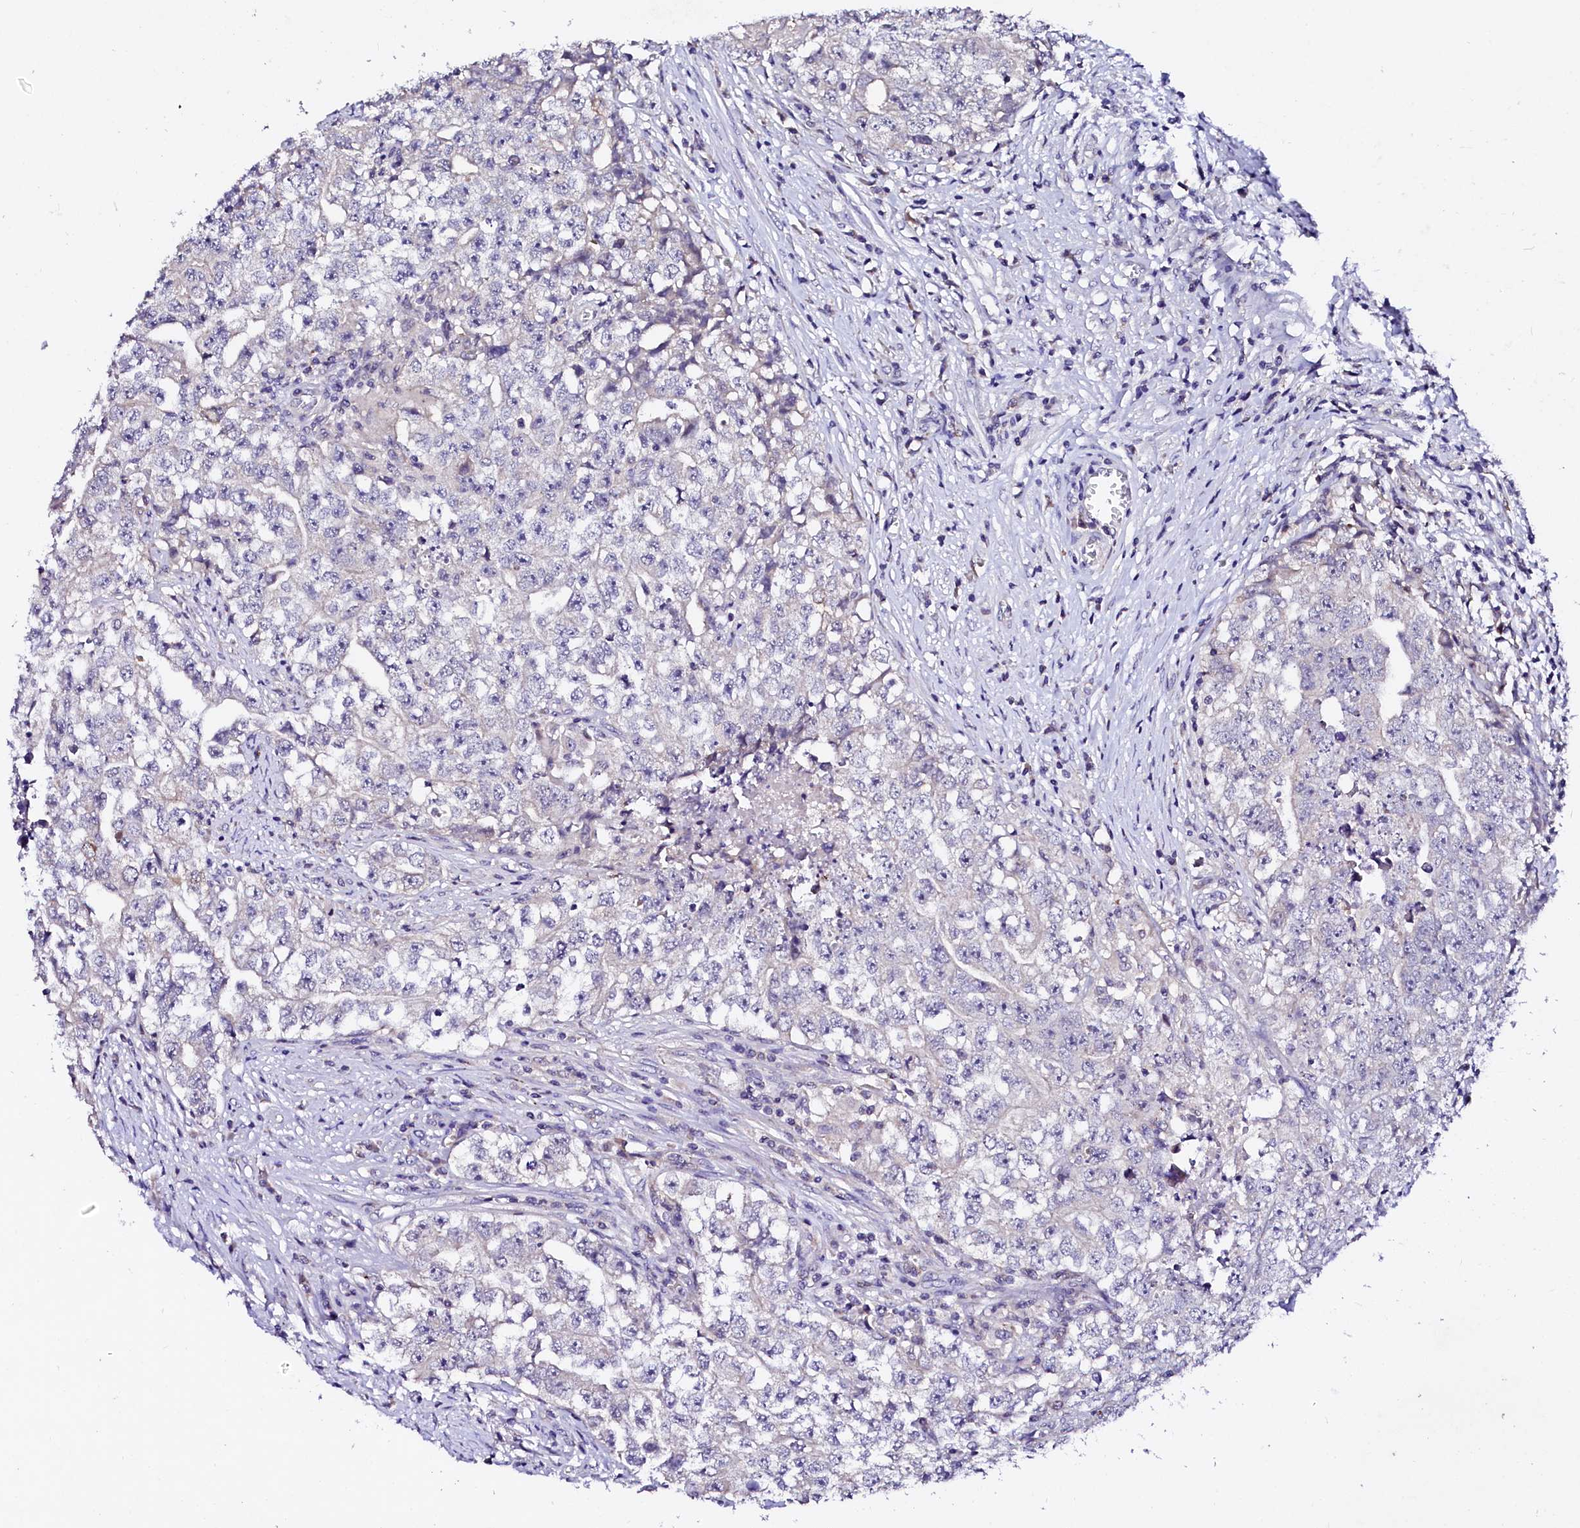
{"staining": {"intensity": "negative", "quantity": "none", "location": "none"}, "tissue": "testis cancer", "cell_type": "Tumor cells", "image_type": "cancer", "snomed": [{"axis": "morphology", "description": "Seminoma, NOS"}, {"axis": "morphology", "description": "Carcinoma, Embryonal, NOS"}, {"axis": "topography", "description": "Testis"}], "caption": "Tumor cells show no significant protein staining in testis cancer.", "gene": "NALF1", "patient": {"sex": "male", "age": 43}}